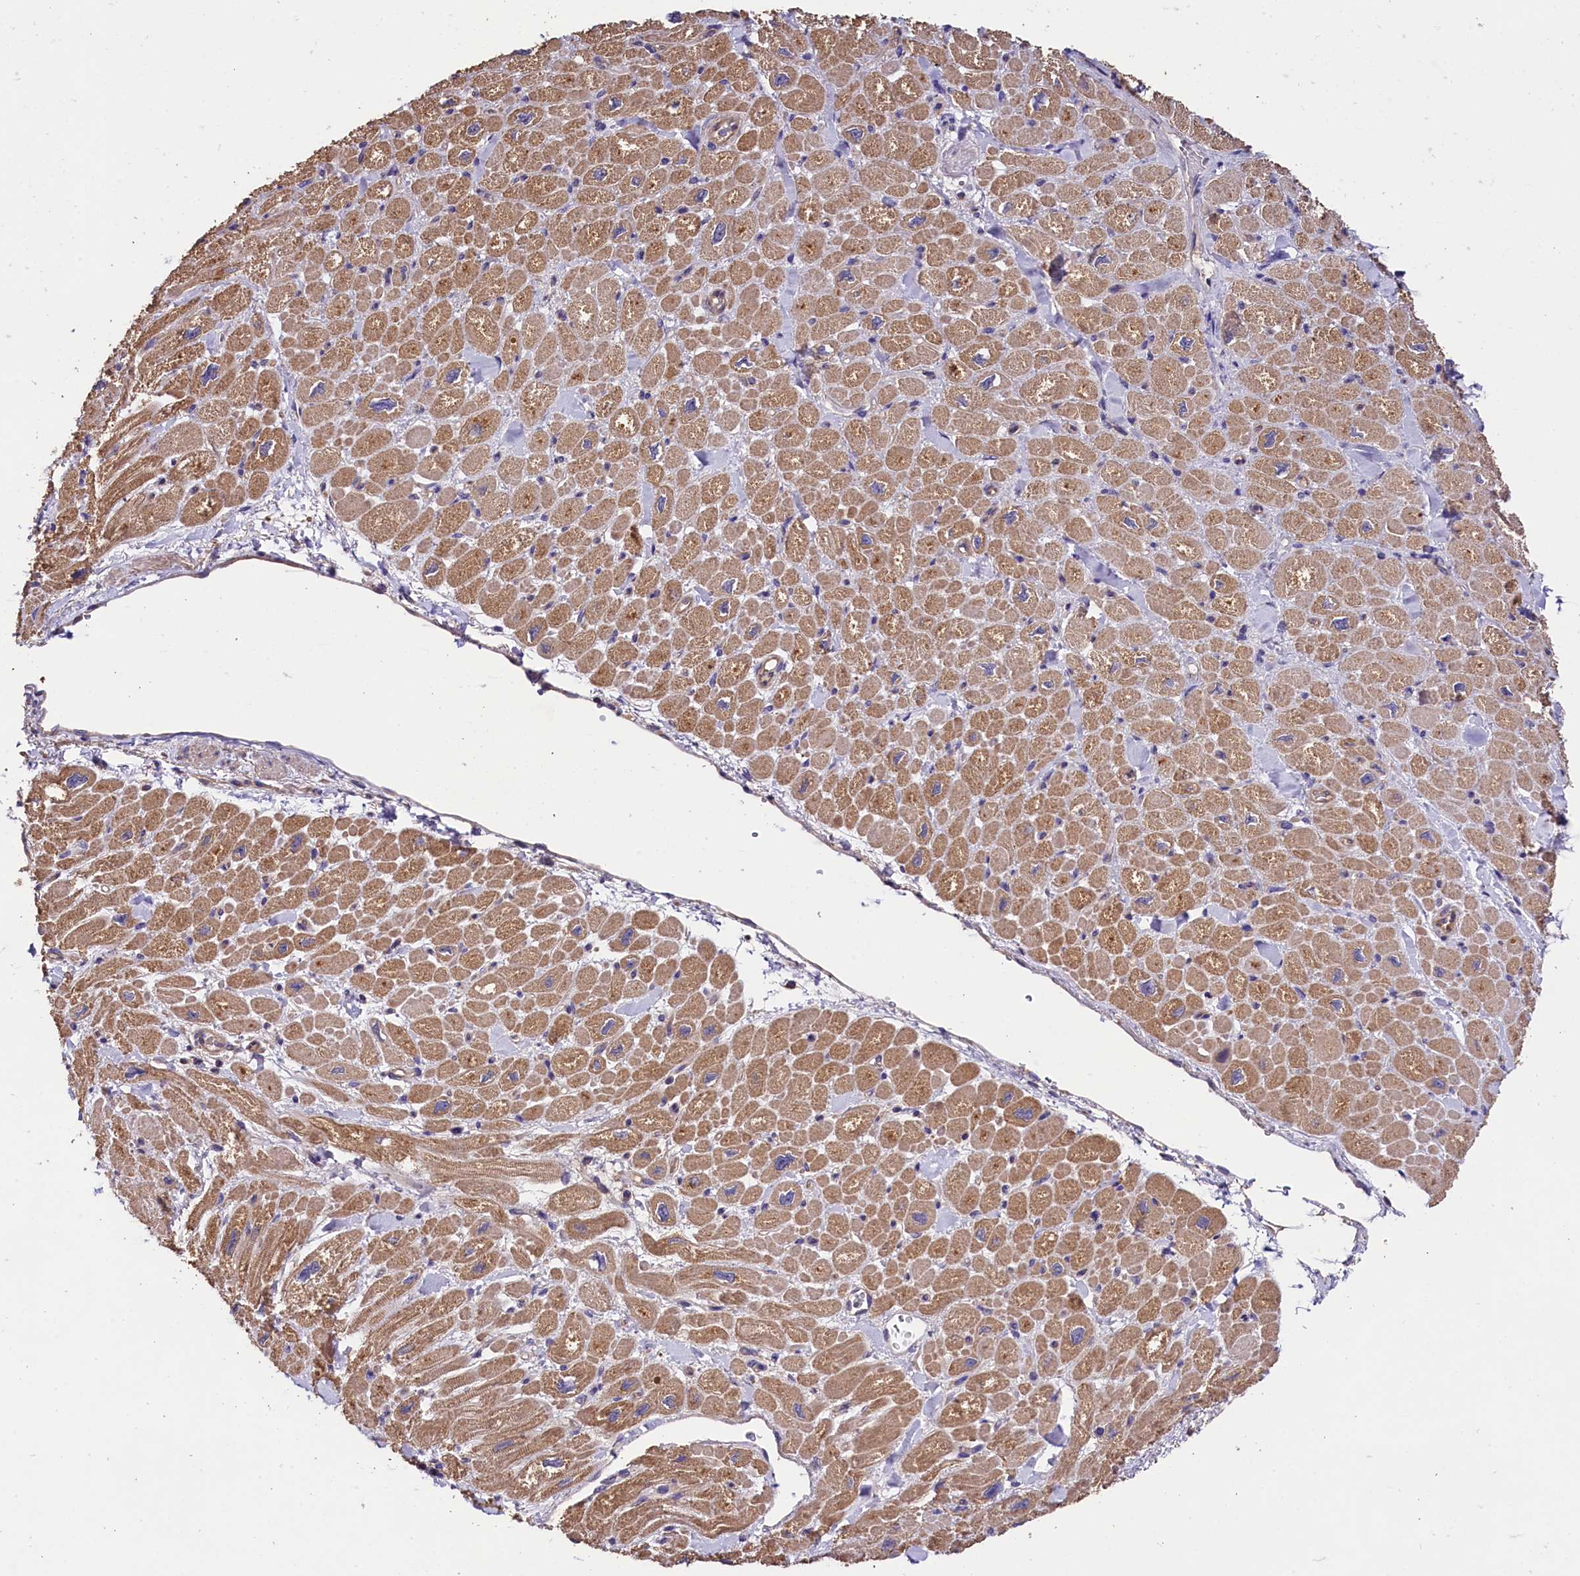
{"staining": {"intensity": "moderate", "quantity": "25%-75%", "location": "cytoplasmic/membranous"}, "tissue": "heart muscle", "cell_type": "Cardiomyocytes", "image_type": "normal", "snomed": [{"axis": "morphology", "description": "Normal tissue, NOS"}, {"axis": "topography", "description": "Heart"}], "caption": "An IHC photomicrograph of benign tissue is shown. Protein staining in brown labels moderate cytoplasmic/membranous positivity in heart muscle within cardiomyocytes.", "gene": "OAS3", "patient": {"sex": "male", "age": 65}}